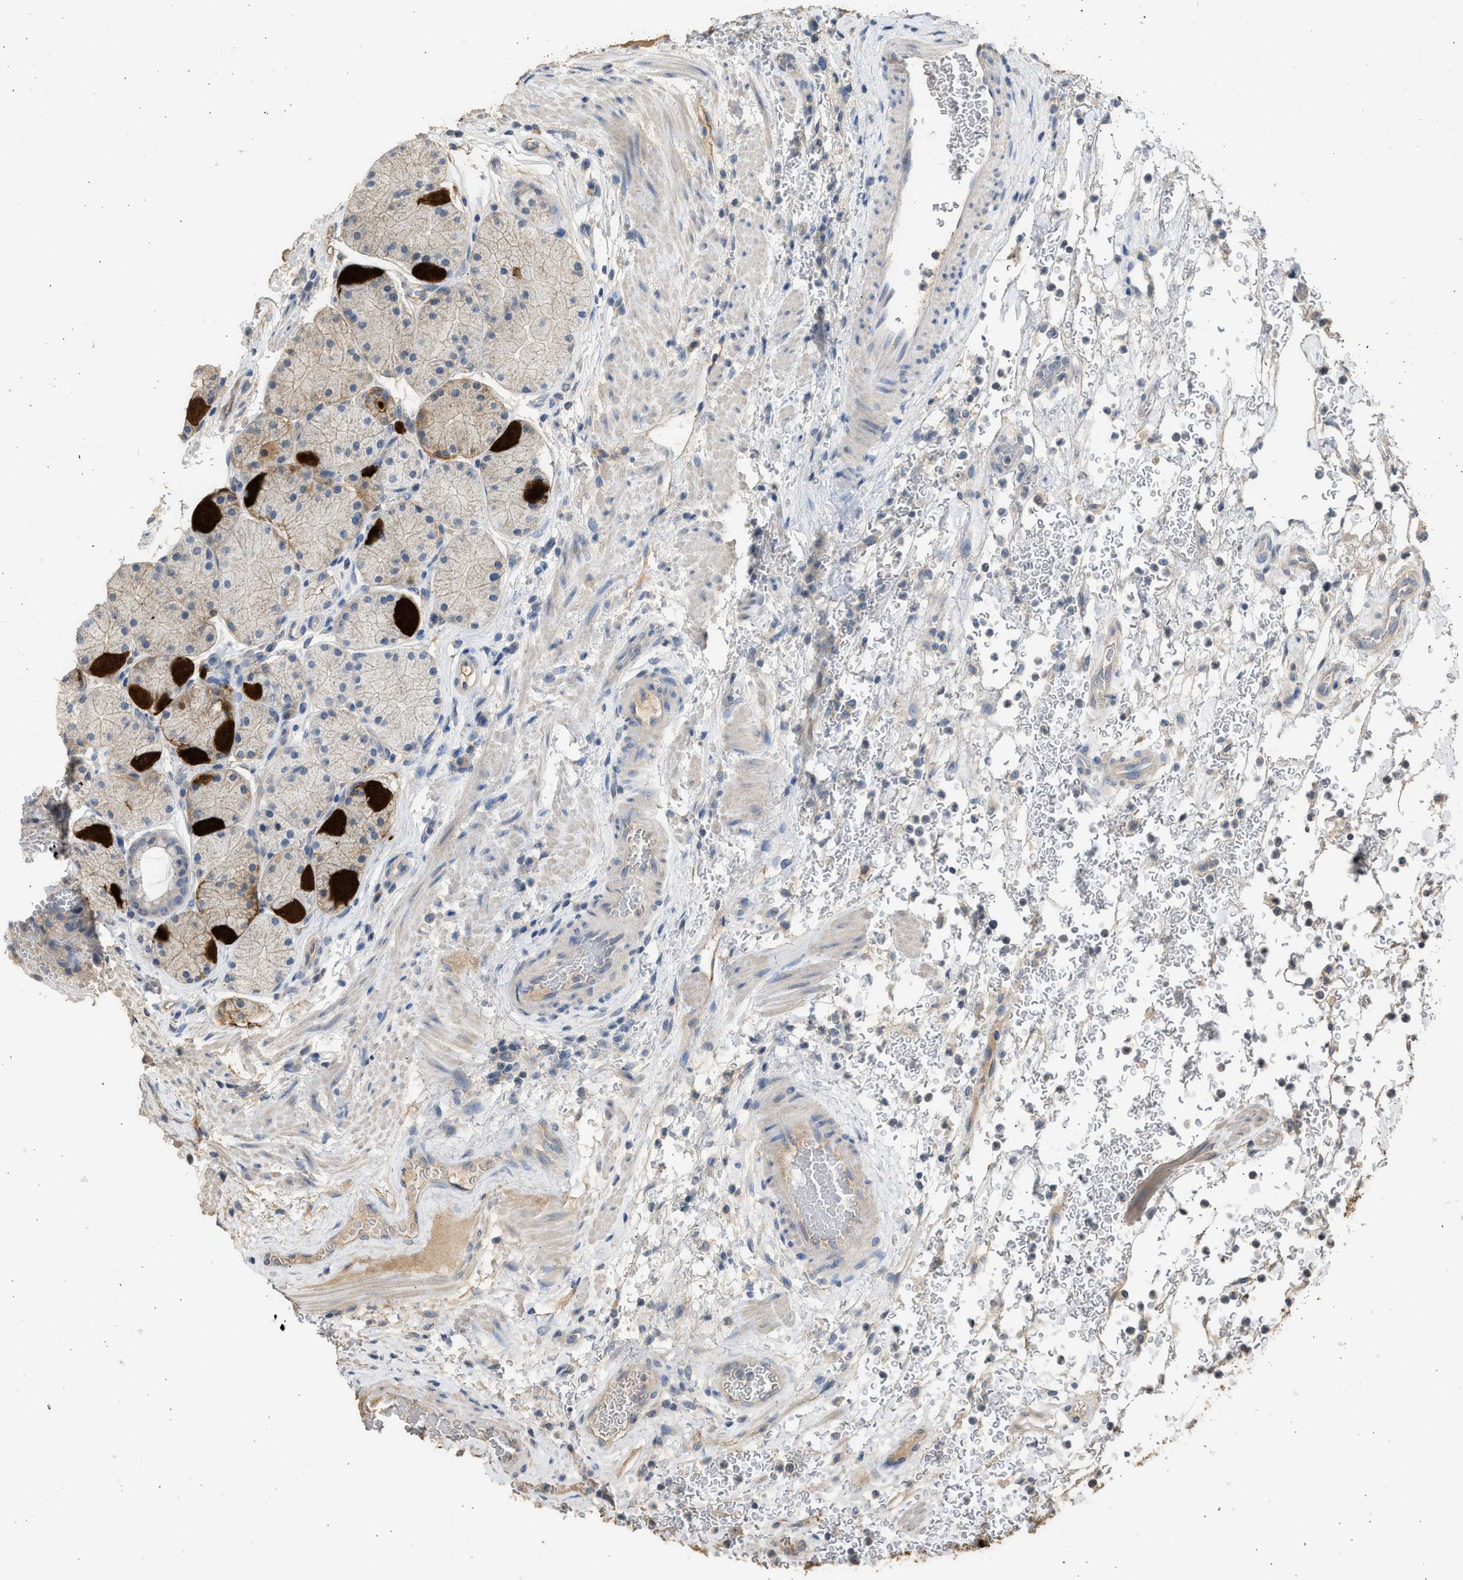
{"staining": {"intensity": "strong", "quantity": "25%-75%", "location": "cytoplasmic/membranous"}, "tissue": "stomach", "cell_type": "Glandular cells", "image_type": "normal", "snomed": [{"axis": "morphology", "description": "Normal tissue, NOS"}, {"axis": "morphology", "description": "Carcinoid, malignant, NOS"}, {"axis": "topography", "description": "Stomach, upper"}], "caption": "Immunohistochemical staining of normal stomach displays 25%-75% levels of strong cytoplasmic/membranous protein expression in about 25%-75% of glandular cells. (IHC, brightfield microscopy, high magnification).", "gene": "SULT2A1", "patient": {"sex": "male", "age": 39}}